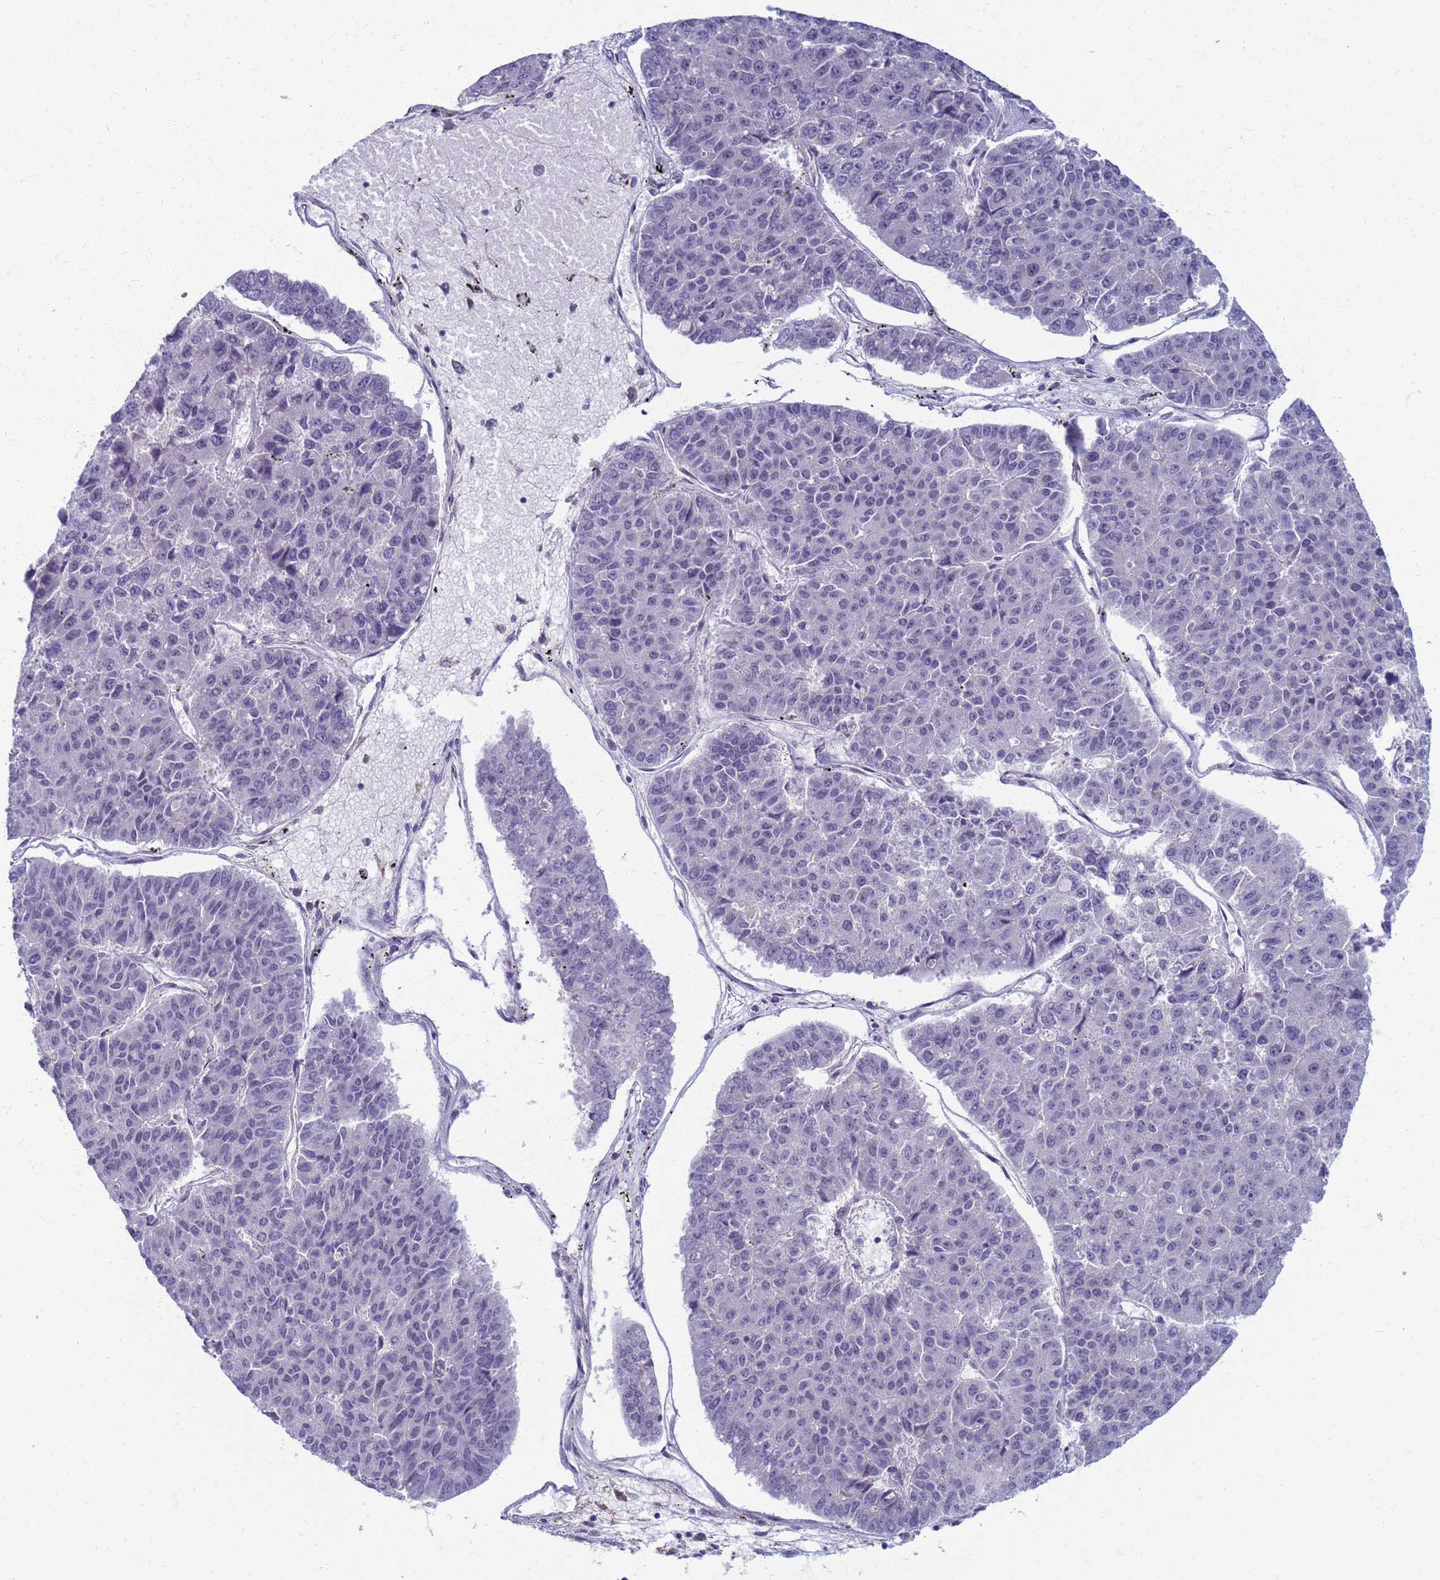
{"staining": {"intensity": "negative", "quantity": "none", "location": "none"}, "tissue": "pancreatic cancer", "cell_type": "Tumor cells", "image_type": "cancer", "snomed": [{"axis": "morphology", "description": "Adenocarcinoma, NOS"}, {"axis": "topography", "description": "Pancreas"}], "caption": "Pancreatic adenocarcinoma was stained to show a protein in brown. There is no significant staining in tumor cells.", "gene": "CLCA2", "patient": {"sex": "male", "age": 50}}